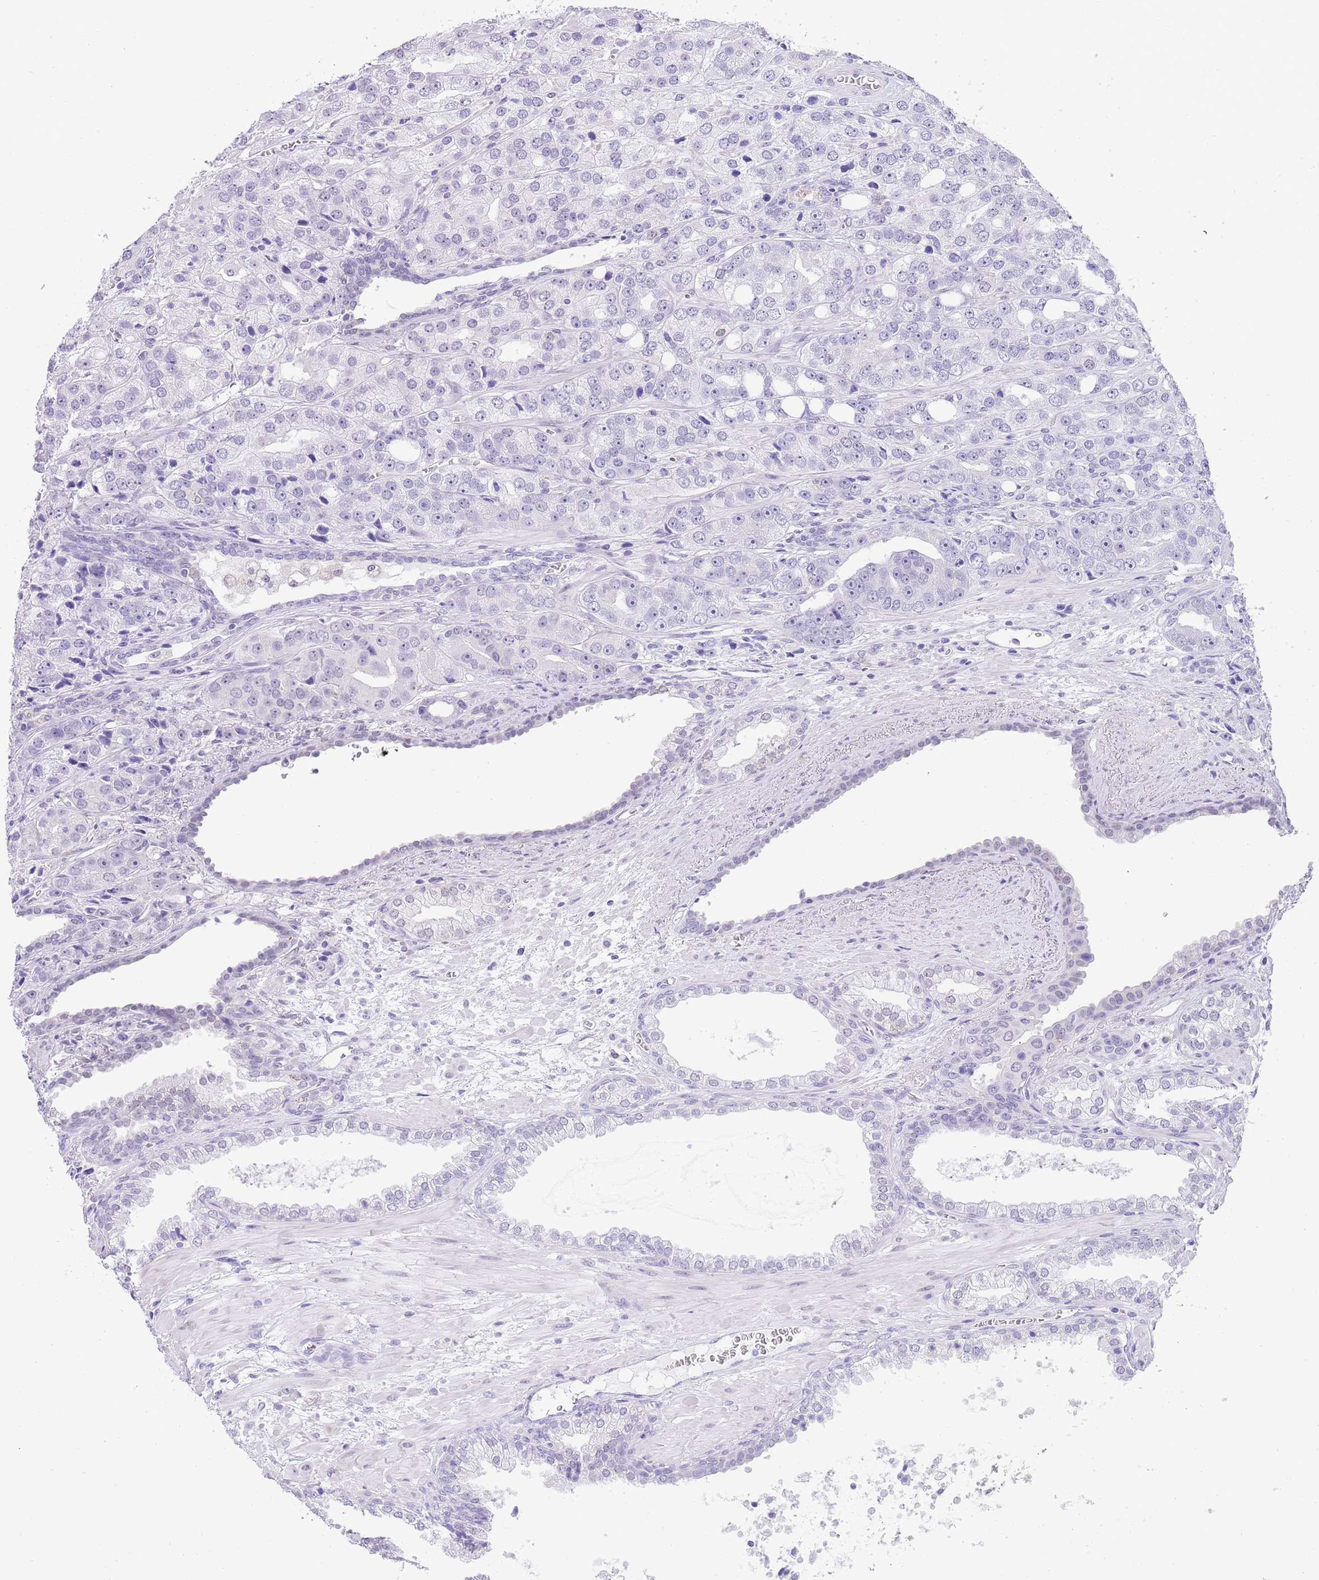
{"staining": {"intensity": "negative", "quantity": "none", "location": "none"}, "tissue": "prostate cancer", "cell_type": "Tumor cells", "image_type": "cancer", "snomed": [{"axis": "morphology", "description": "Adenocarcinoma, High grade"}, {"axis": "topography", "description": "Prostate"}], "caption": "DAB (3,3'-diaminobenzidine) immunohistochemical staining of prostate cancer shows no significant expression in tumor cells.", "gene": "PPP1R17", "patient": {"sex": "male", "age": 71}}